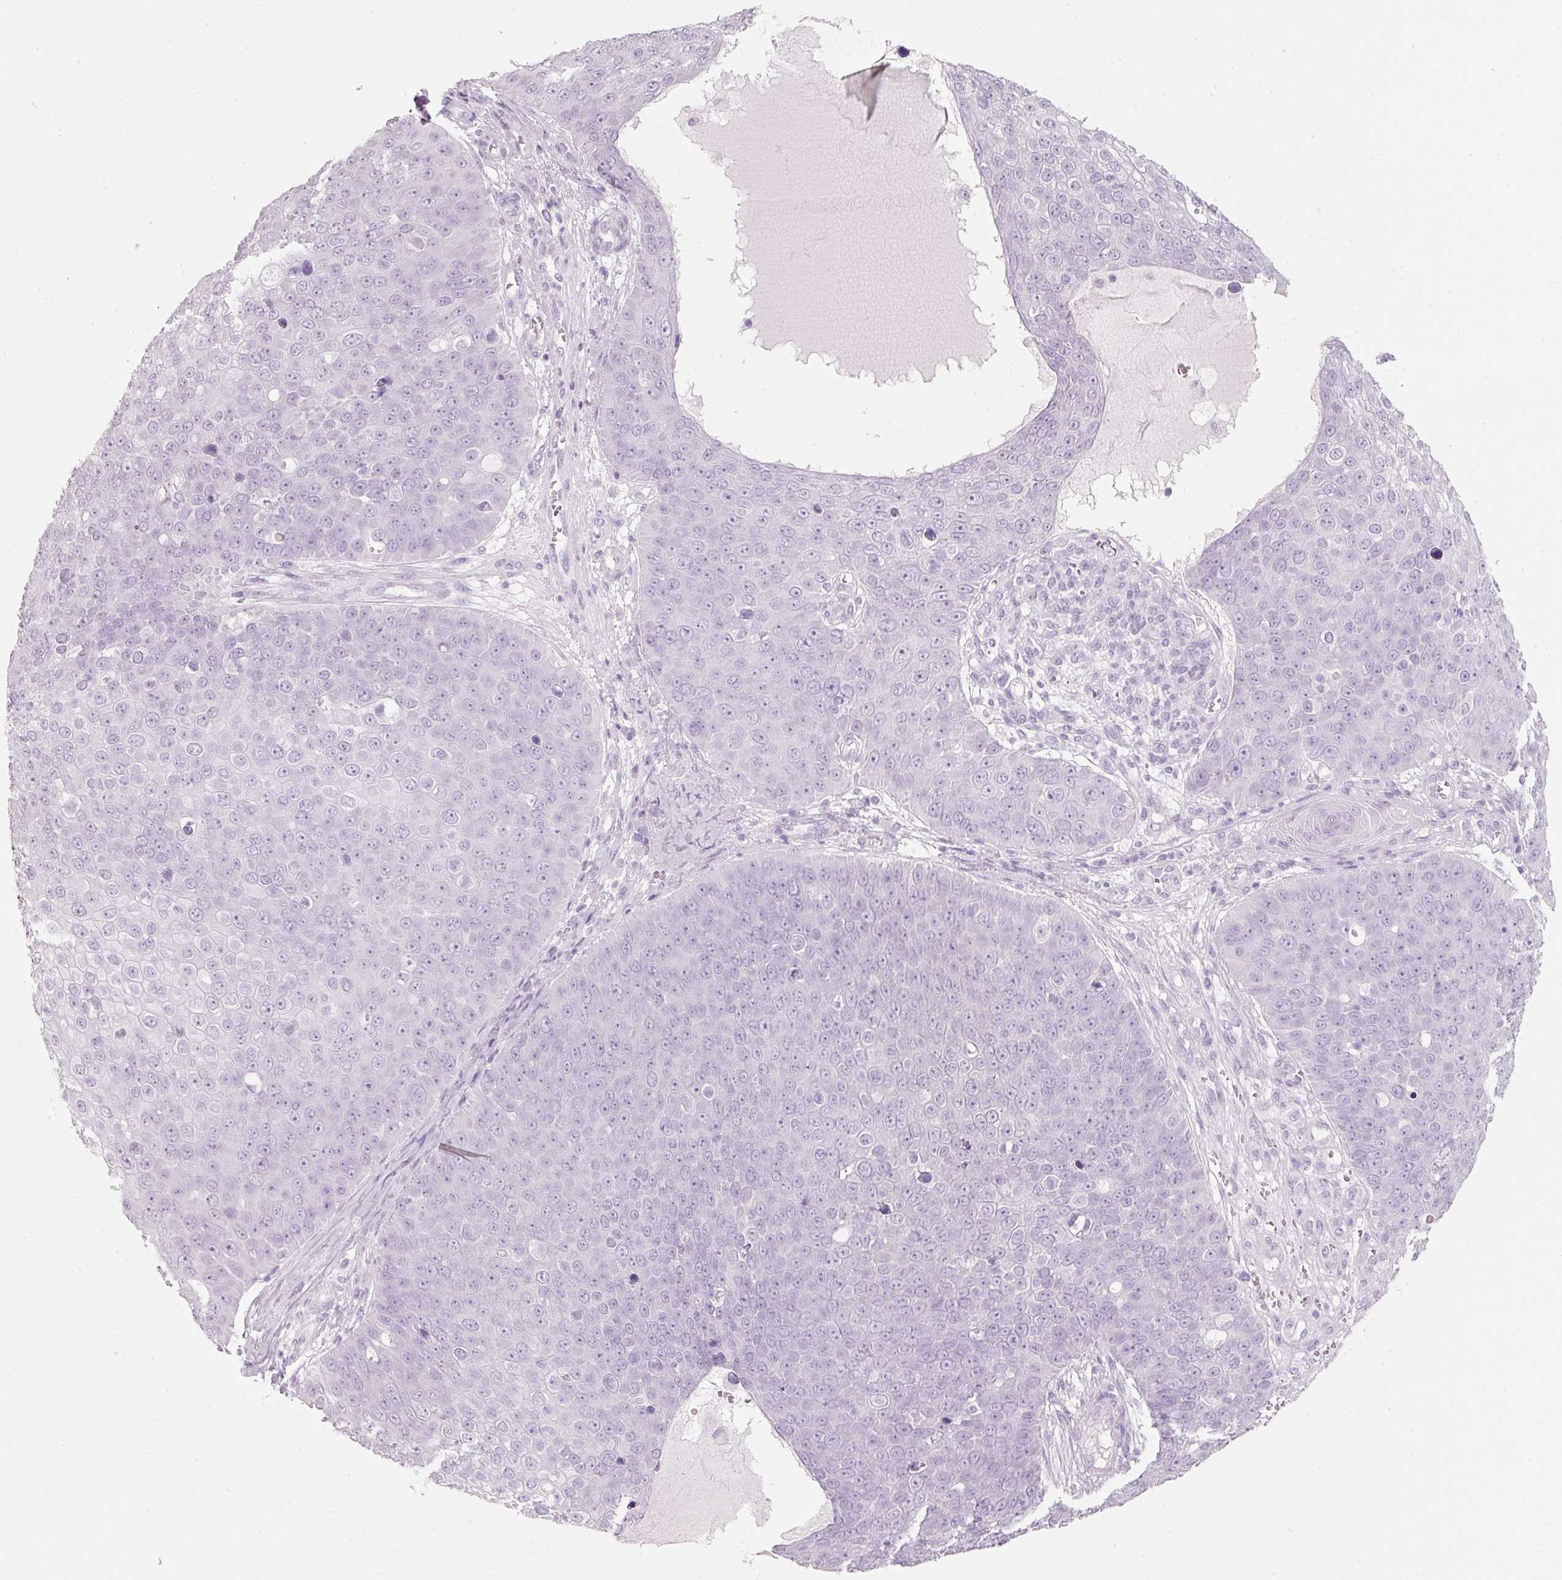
{"staining": {"intensity": "negative", "quantity": "none", "location": "none"}, "tissue": "skin cancer", "cell_type": "Tumor cells", "image_type": "cancer", "snomed": [{"axis": "morphology", "description": "Squamous cell carcinoma, NOS"}, {"axis": "topography", "description": "Skin"}], "caption": "The histopathology image demonstrates no significant expression in tumor cells of skin cancer.", "gene": "STEAP1", "patient": {"sex": "male", "age": 71}}